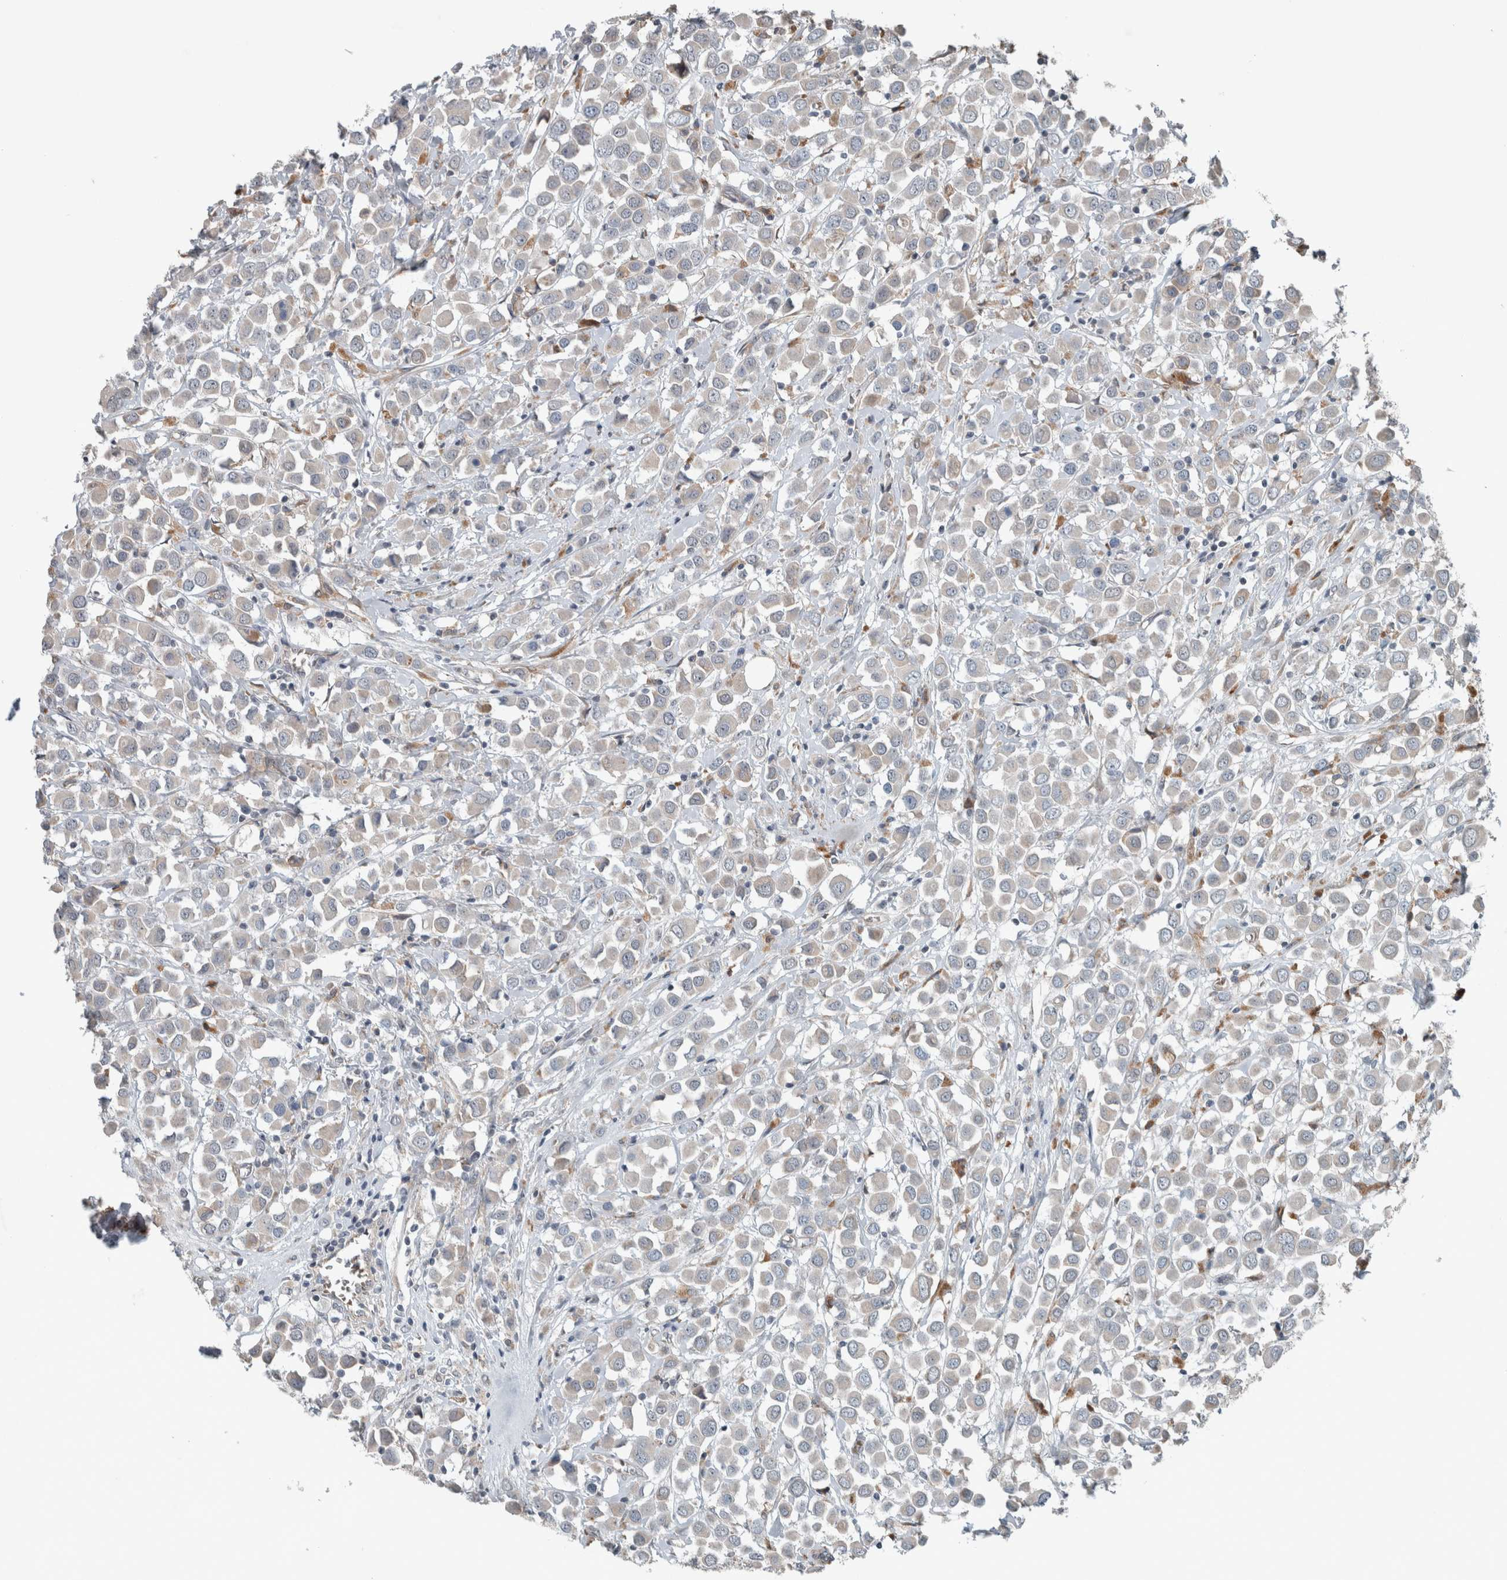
{"staining": {"intensity": "negative", "quantity": "none", "location": "none"}, "tissue": "breast cancer", "cell_type": "Tumor cells", "image_type": "cancer", "snomed": [{"axis": "morphology", "description": "Duct carcinoma"}, {"axis": "topography", "description": "Breast"}], "caption": "The histopathology image displays no significant positivity in tumor cells of breast cancer (intraductal carcinoma).", "gene": "JADE2", "patient": {"sex": "female", "age": 61}}